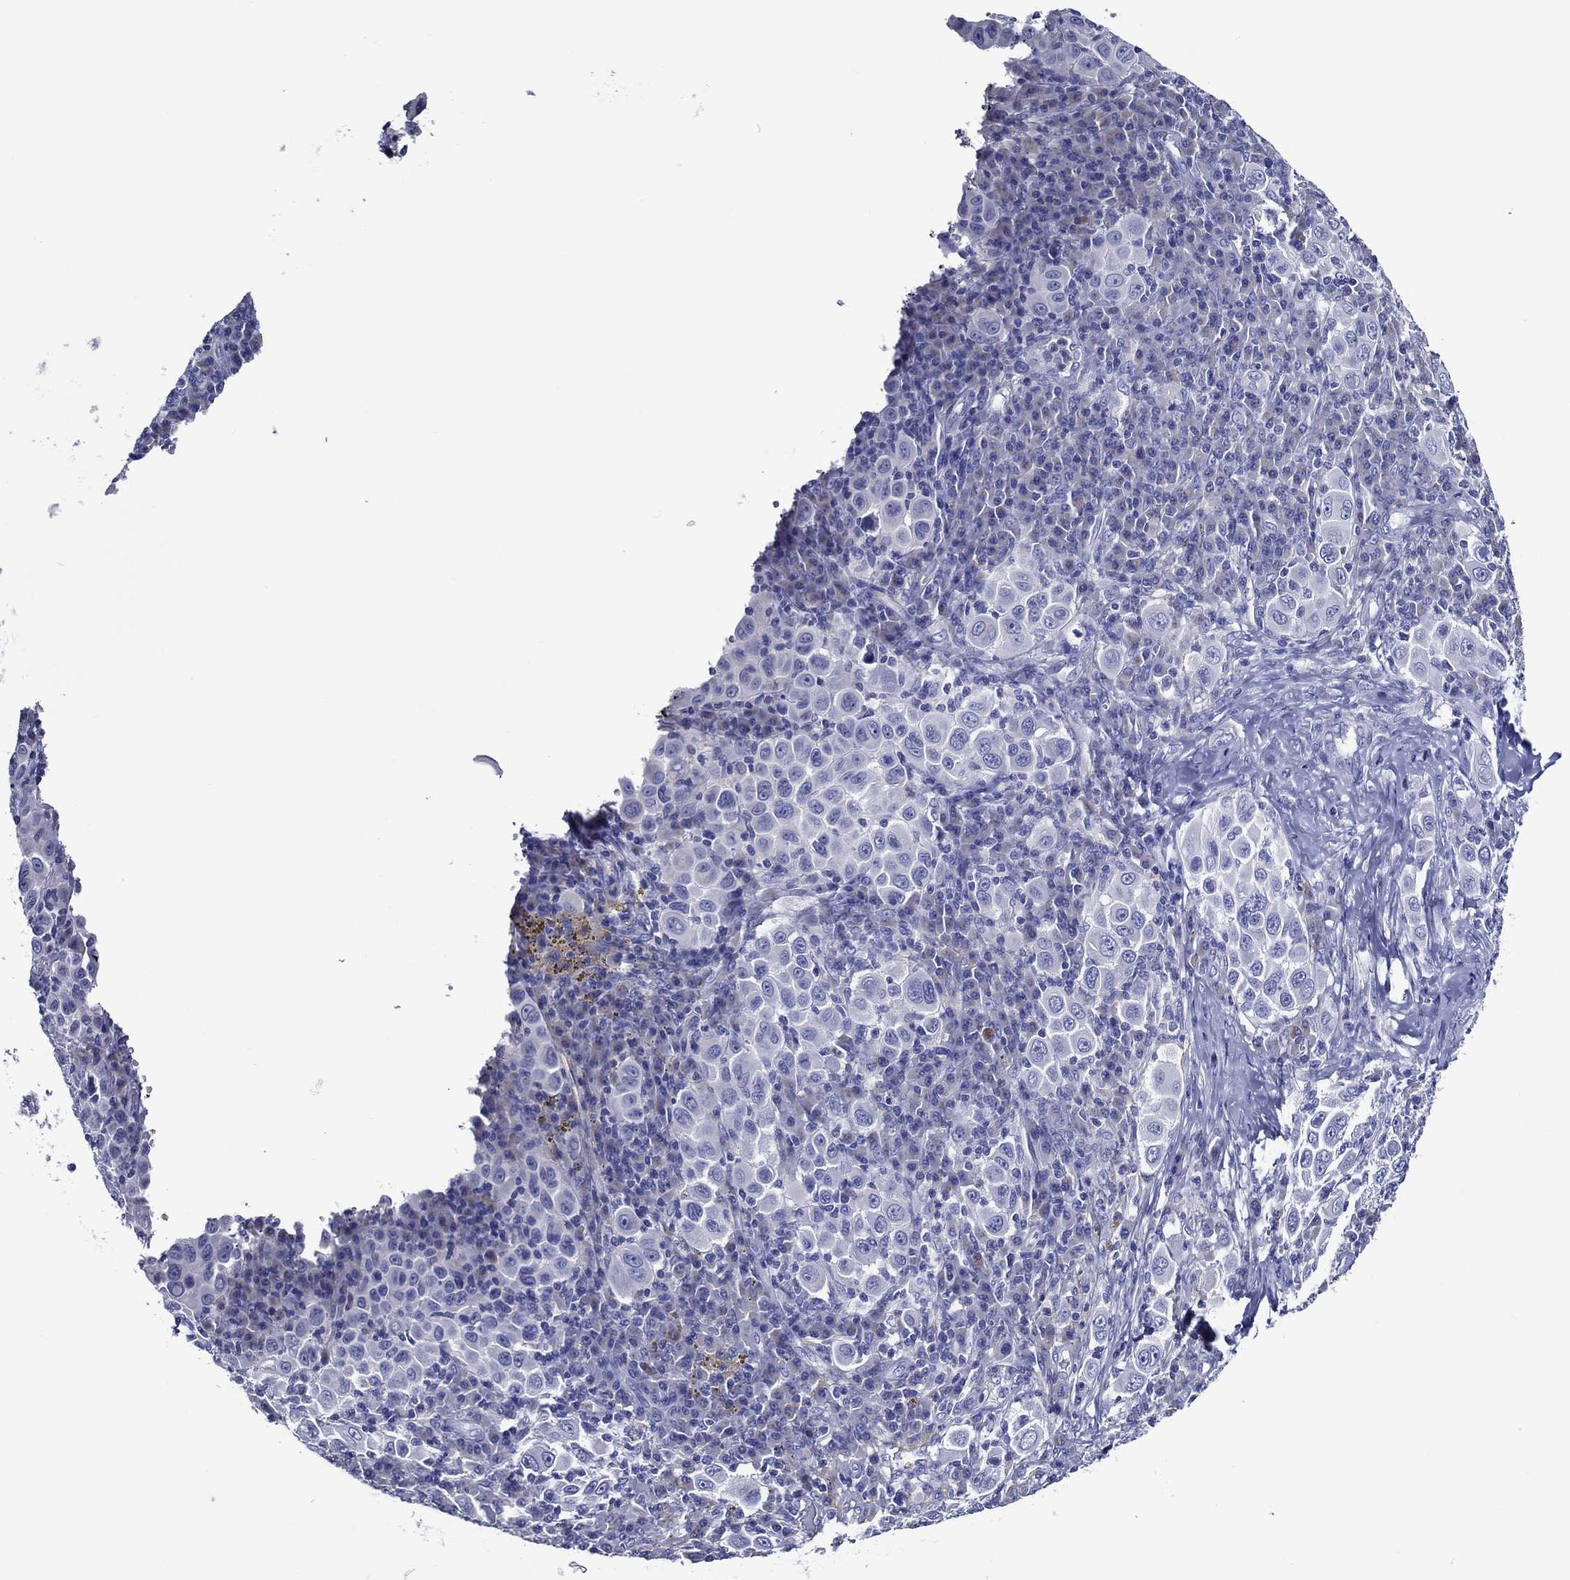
{"staining": {"intensity": "negative", "quantity": "none", "location": "none"}, "tissue": "melanoma", "cell_type": "Tumor cells", "image_type": "cancer", "snomed": [{"axis": "morphology", "description": "Malignant melanoma, NOS"}, {"axis": "topography", "description": "Skin"}], "caption": "This is a micrograph of immunohistochemistry staining of malignant melanoma, which shows no staining in tumor cells.", "gene": "ACE2", "patient": {"sex": "female", "age": 57}}